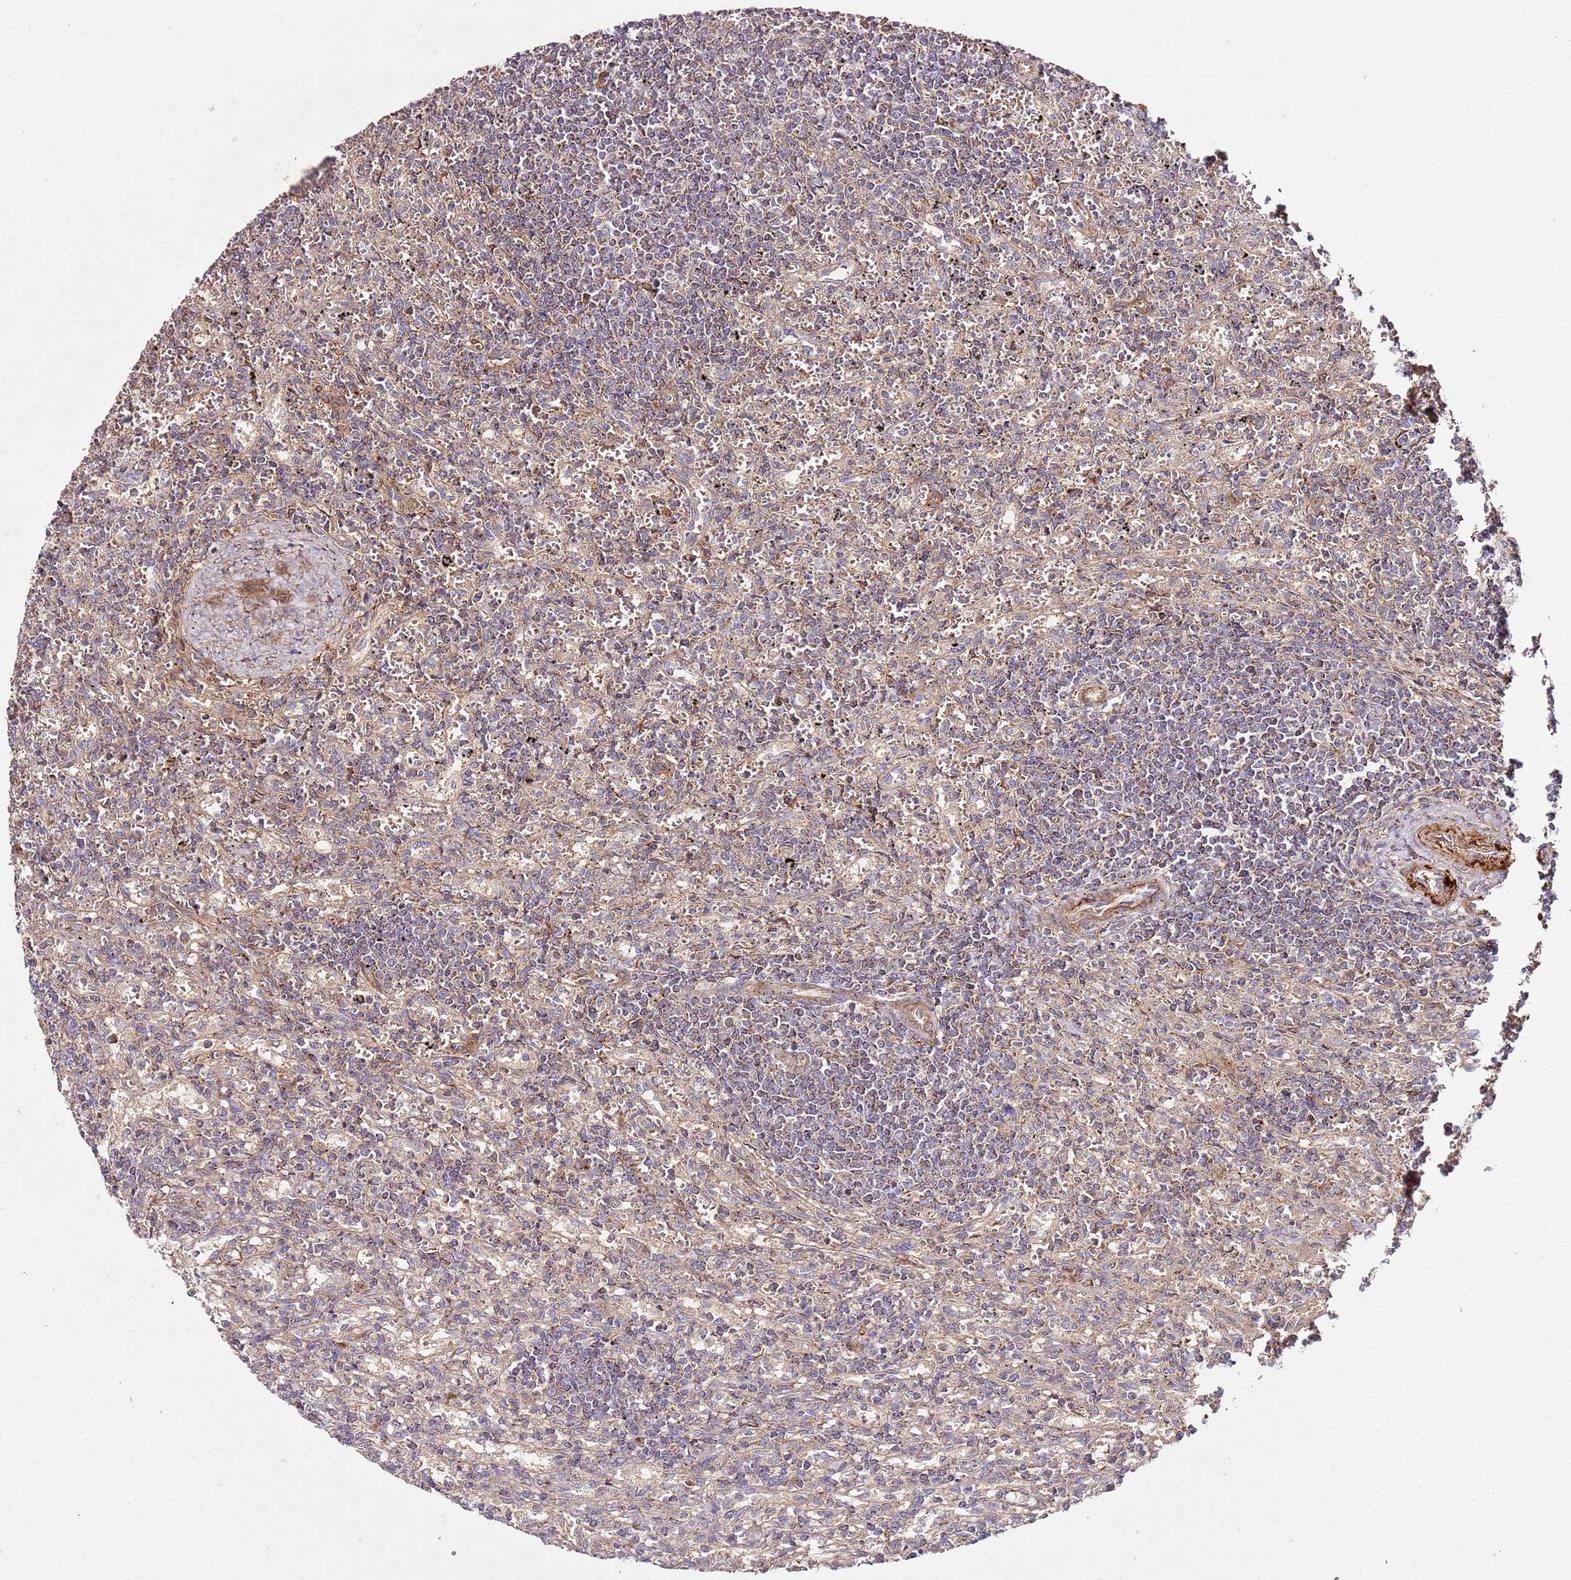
{"staining": {"intensity": "weak", "quantity": "25%-75%", "location": "cytoplasmic/membranous"}, "tissue": "lymphoma", "cell_type": "Tumor cells", "image_type": "cancer", "snomed": [{"axis": "morphology", "description": "Malignant lymphoma, non-Hodgkin's type, Low grade"}, {"axis": "topography", "description": "Spleen"}], "caption": "About 25%-75% of tumor cells in human lymphoma display weak cytoplasmic/membranous protein staining as visualized by brown immunohistochemical staining.", "gene": "KRTAP21-3", "patient": {"sex": "male", "age": 76}}